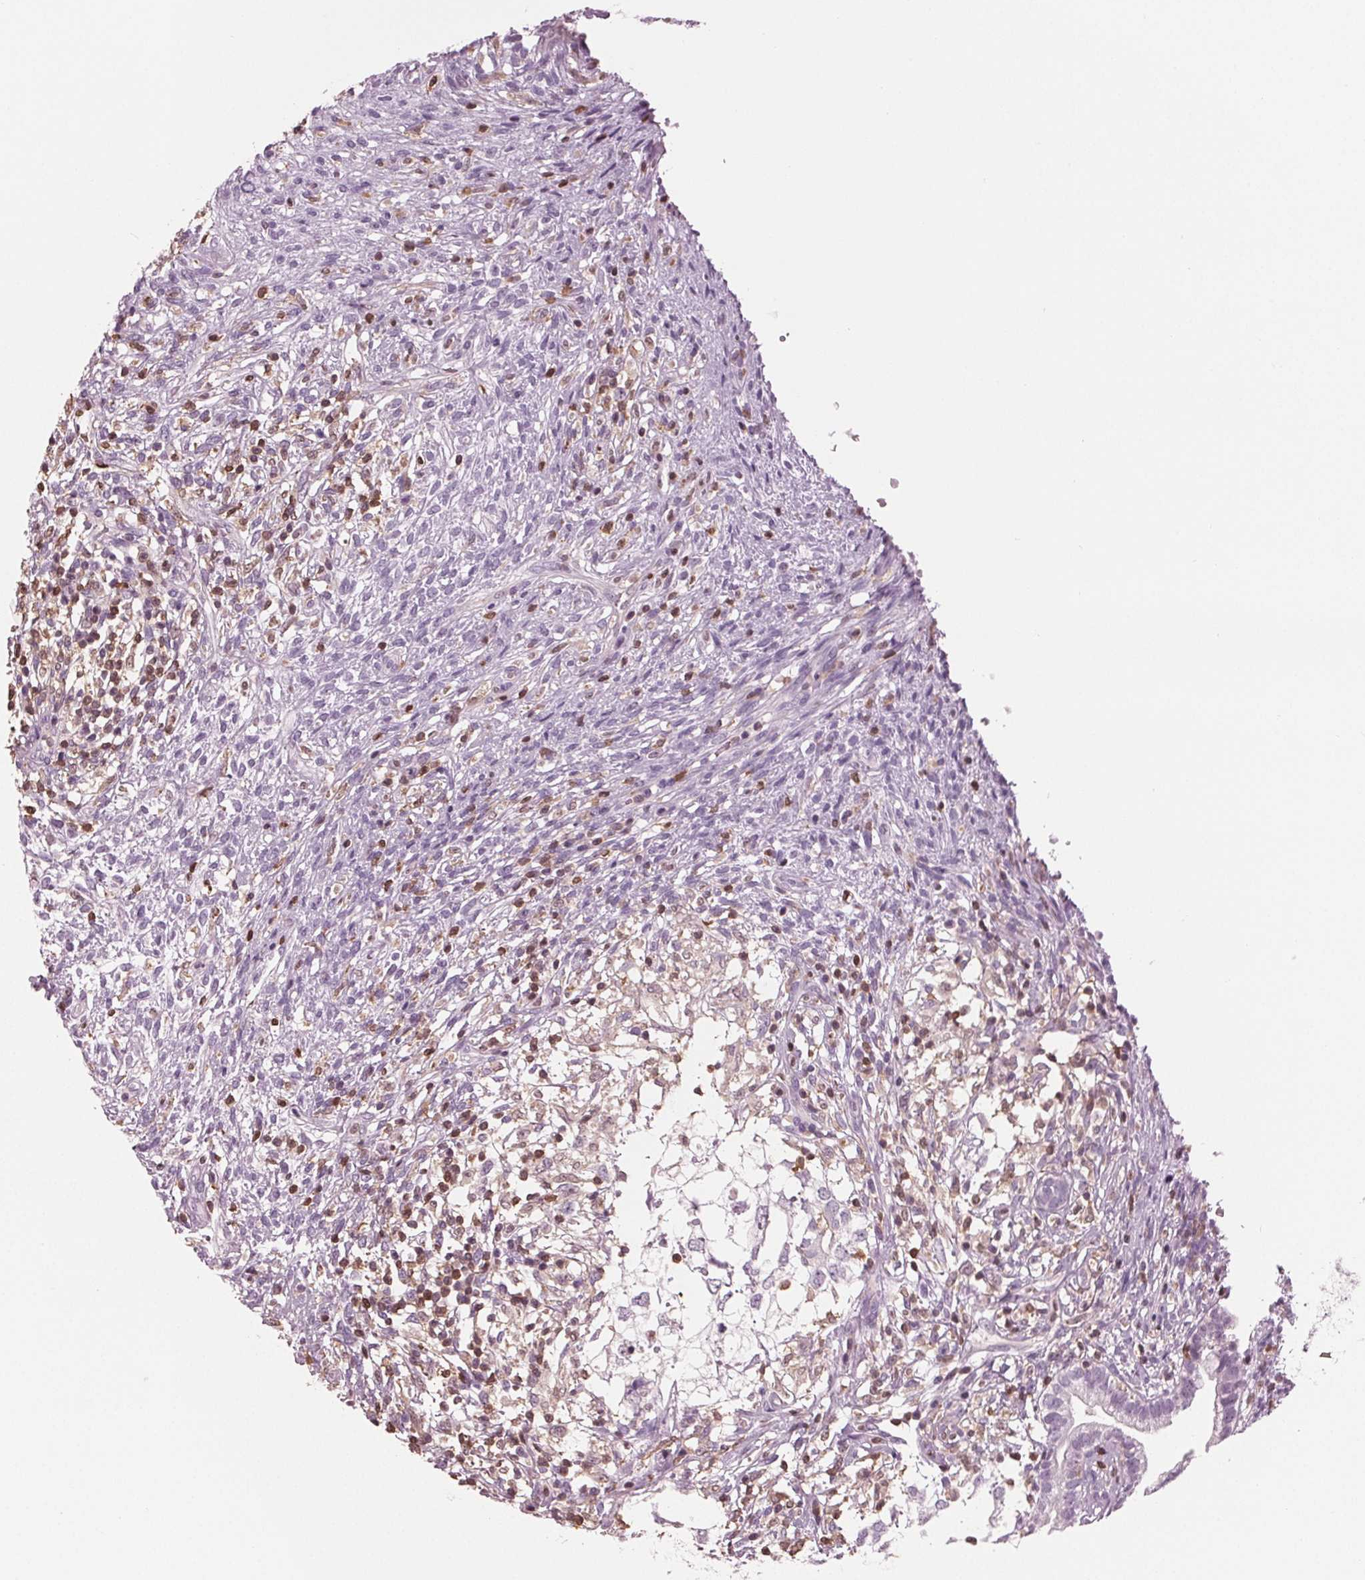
{"staining": {"intensity": "negative", "quantity": "none", "location": "none"}, "tissue": "testis cancer", "cell_type": "Tumor cells", "image_type": "cancer", "snomed": [{"axis": "morphology", "description": "Seminoma, NOS"}, {"axis": "morphology", "description": "Carcinoma, Embryonal, NOS"}, {"axis": "topography", "description": "Testis"}], "caption": "Human testis cancer stained for a protein using IHC reveals no positivity in tumor cells.", "gene": "BTLA", "patient": {"sex": "male", "age": 41}}